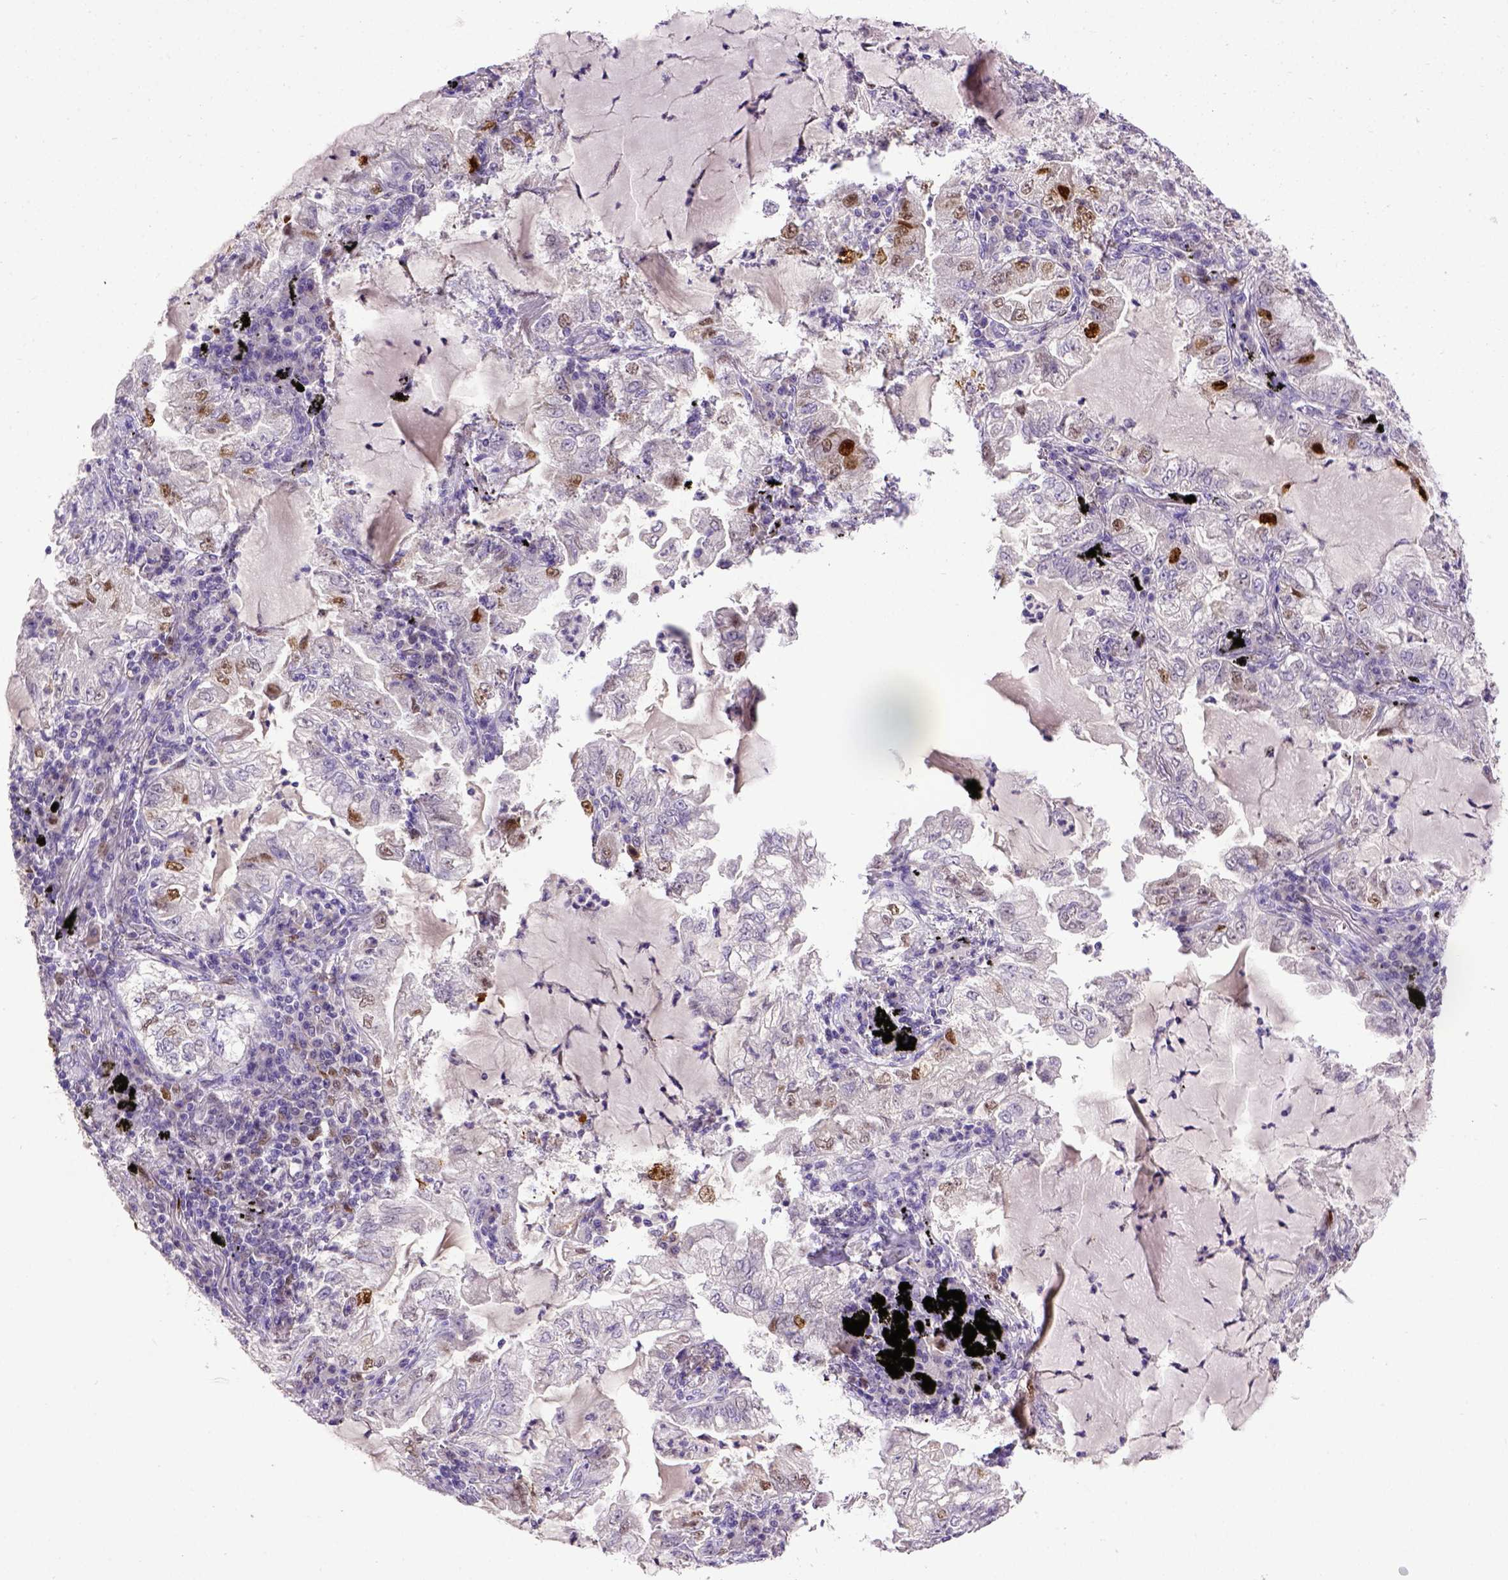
{"staining": {"intensity": "moderate", "quantity": "<25%", "location": "nuclear"}, "tissue": "lung cancer", "cell_type": "Tumor cells", "image_type": "cancer", "snomed": [{"axis": "morphology", "description": "Adenocarcinoma, NOS"}, {"axis": "topography", "description": "Lung"}], "caption": "IHC staining of lung cancer, which reveals low levels of moderate nuclear expression in approximately <25% of tumor cells indicating moderate nuclear protein positivity. The staining was performed using DAB (3,3'-diaminobenzidine) (brown) for protein detection and nuclei were counterstained in hematoxylin (blue).", "gene": "CDKN1A", "patient": {"sex": "female", "age": 73}}